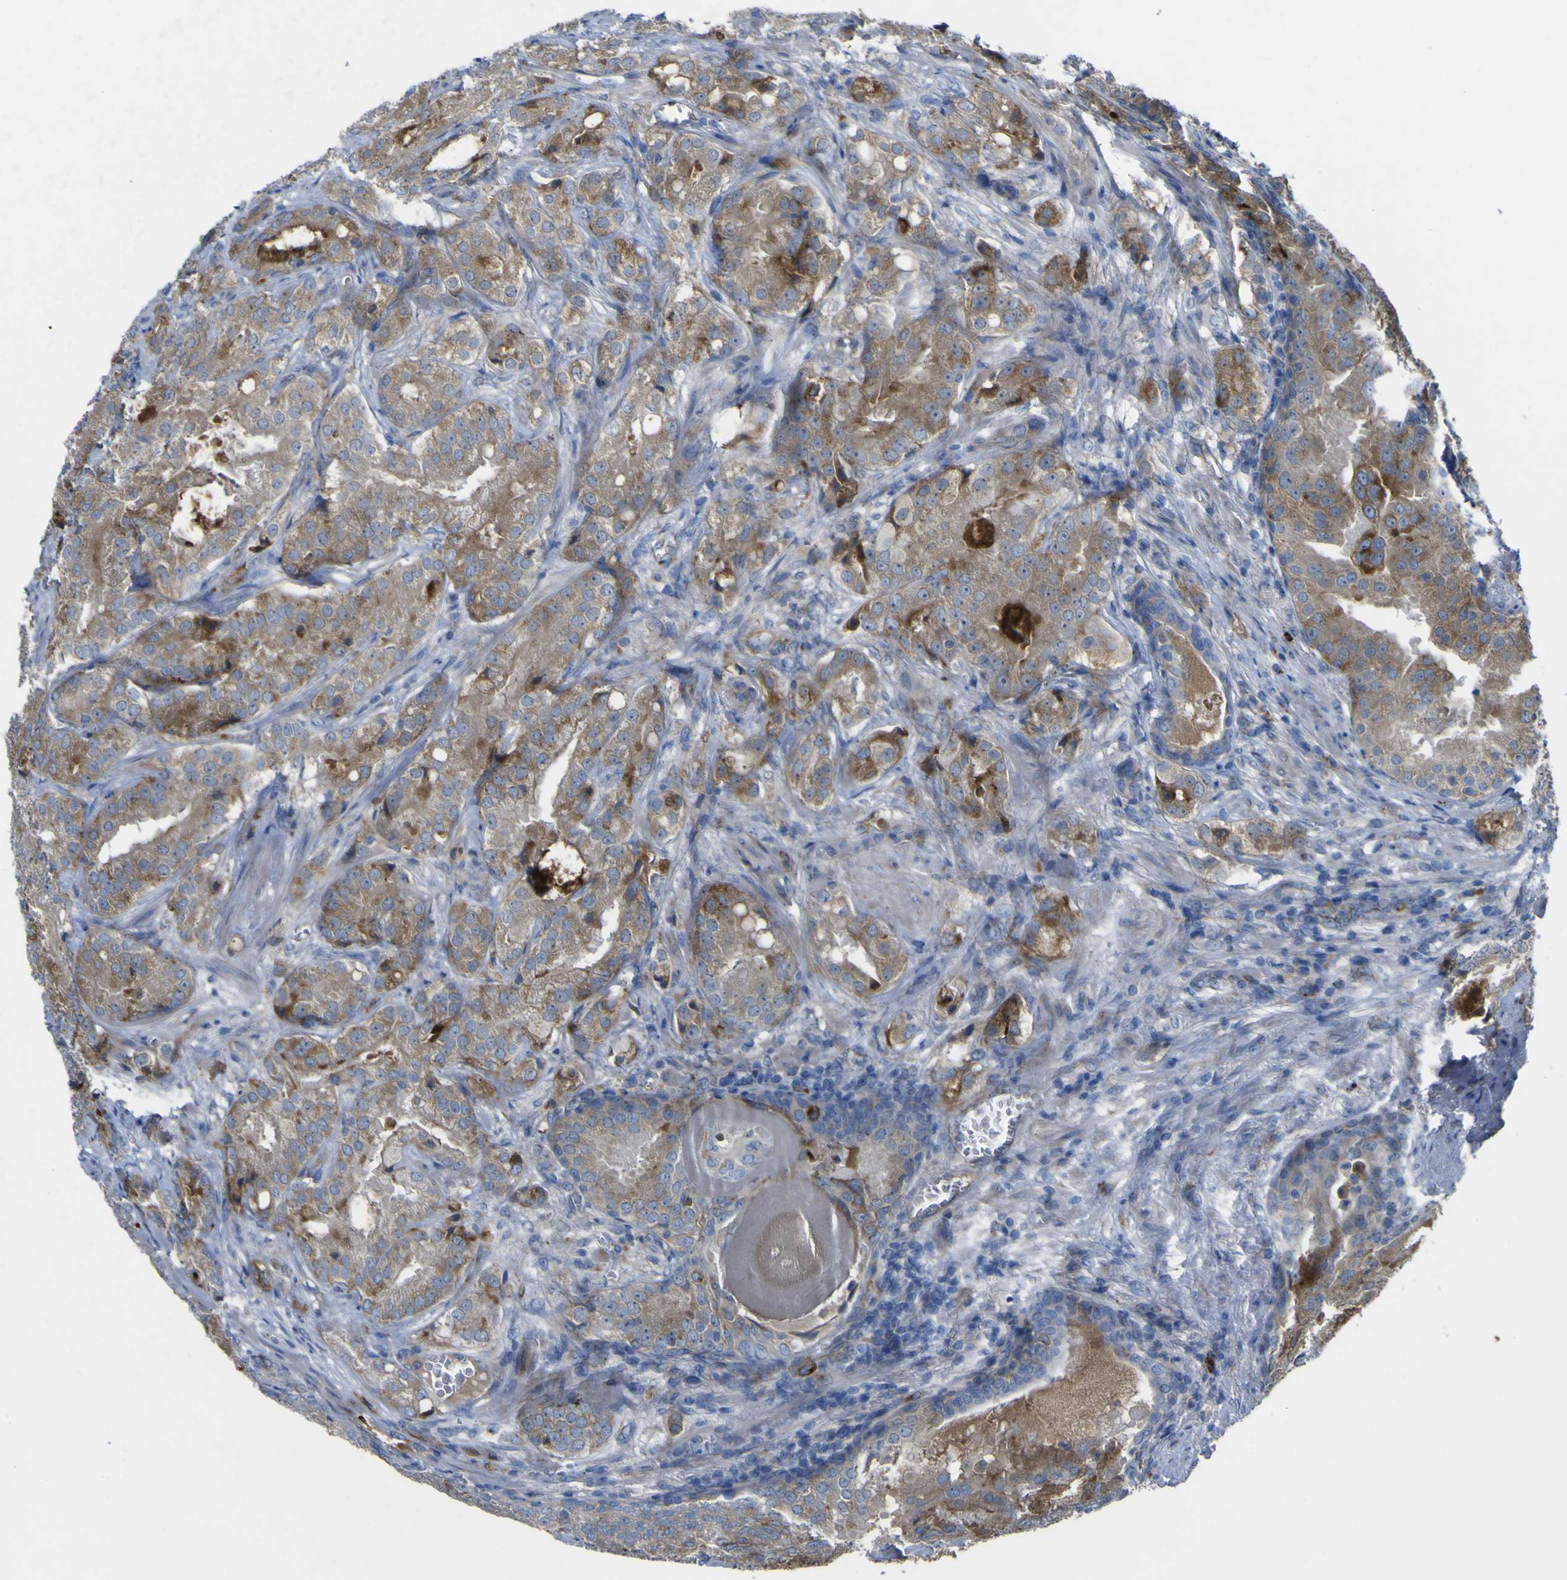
{"staining": {"intensity": "moderate", "quantity": ">75%", "location": "cytoplasmic/membranous"}, "tissue": "prostate cancer", "cell_type": "Tumor cells", "image_type": "cancer", "snomed": [{"axis": "morphology", "description": "Adenocarcinoma, High grade"}, {"axis": "topography", "description": "Prostate"}], "caption": "Immunohistochemical staining of human prostate cancer shows medium levels of moderate cytoplasmic/membranous protein expression in about >75% of tumor cells.", "gene": "CST3", "patient": {"sex": "male", "age": 64}}